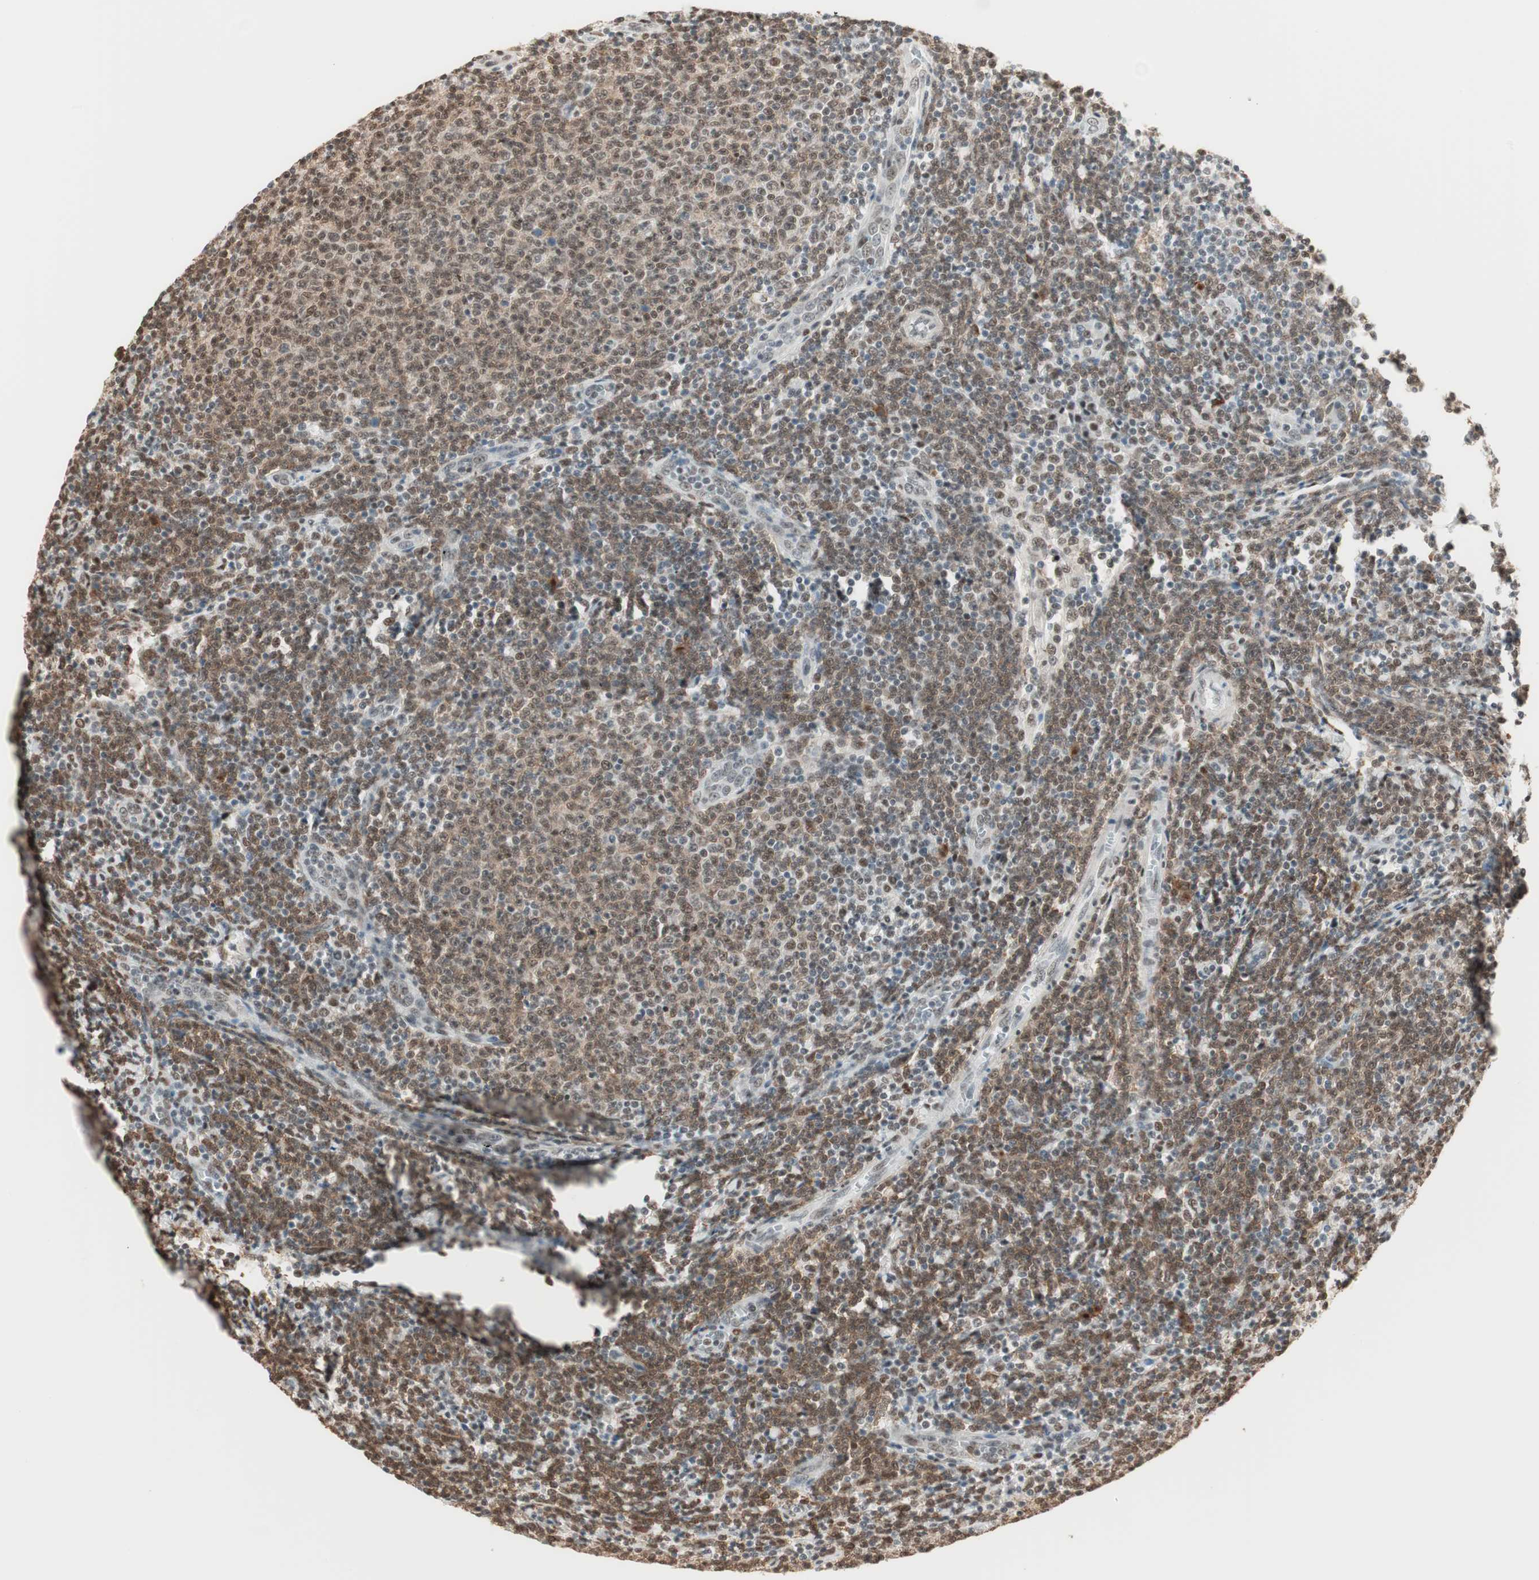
{"staining": {"intensity": "moderate", "quantity": ">75%", "location": "nuclear"}, "tissue": "lymphoma", "cell_type": "Tumor cells", "image_type": "cancer", "snomed": [{"axis": "morphology", "description": "Malignant lymphoma, non-Hodgkin's type, Low grade"}, {"axis": "topography", "description": "Lymph node"}], "caption": "Immunohistochemistry histopathology image of neoplastic tissue: lymphoma stained using immunohistochemistry displays medium levels of moderate protein expression localized specifically in the nuclear of tumor cells, appearing as a nuclear brown color.", "gene": "SMARCE1", "patient": {"sex": "male", "age": 66}}